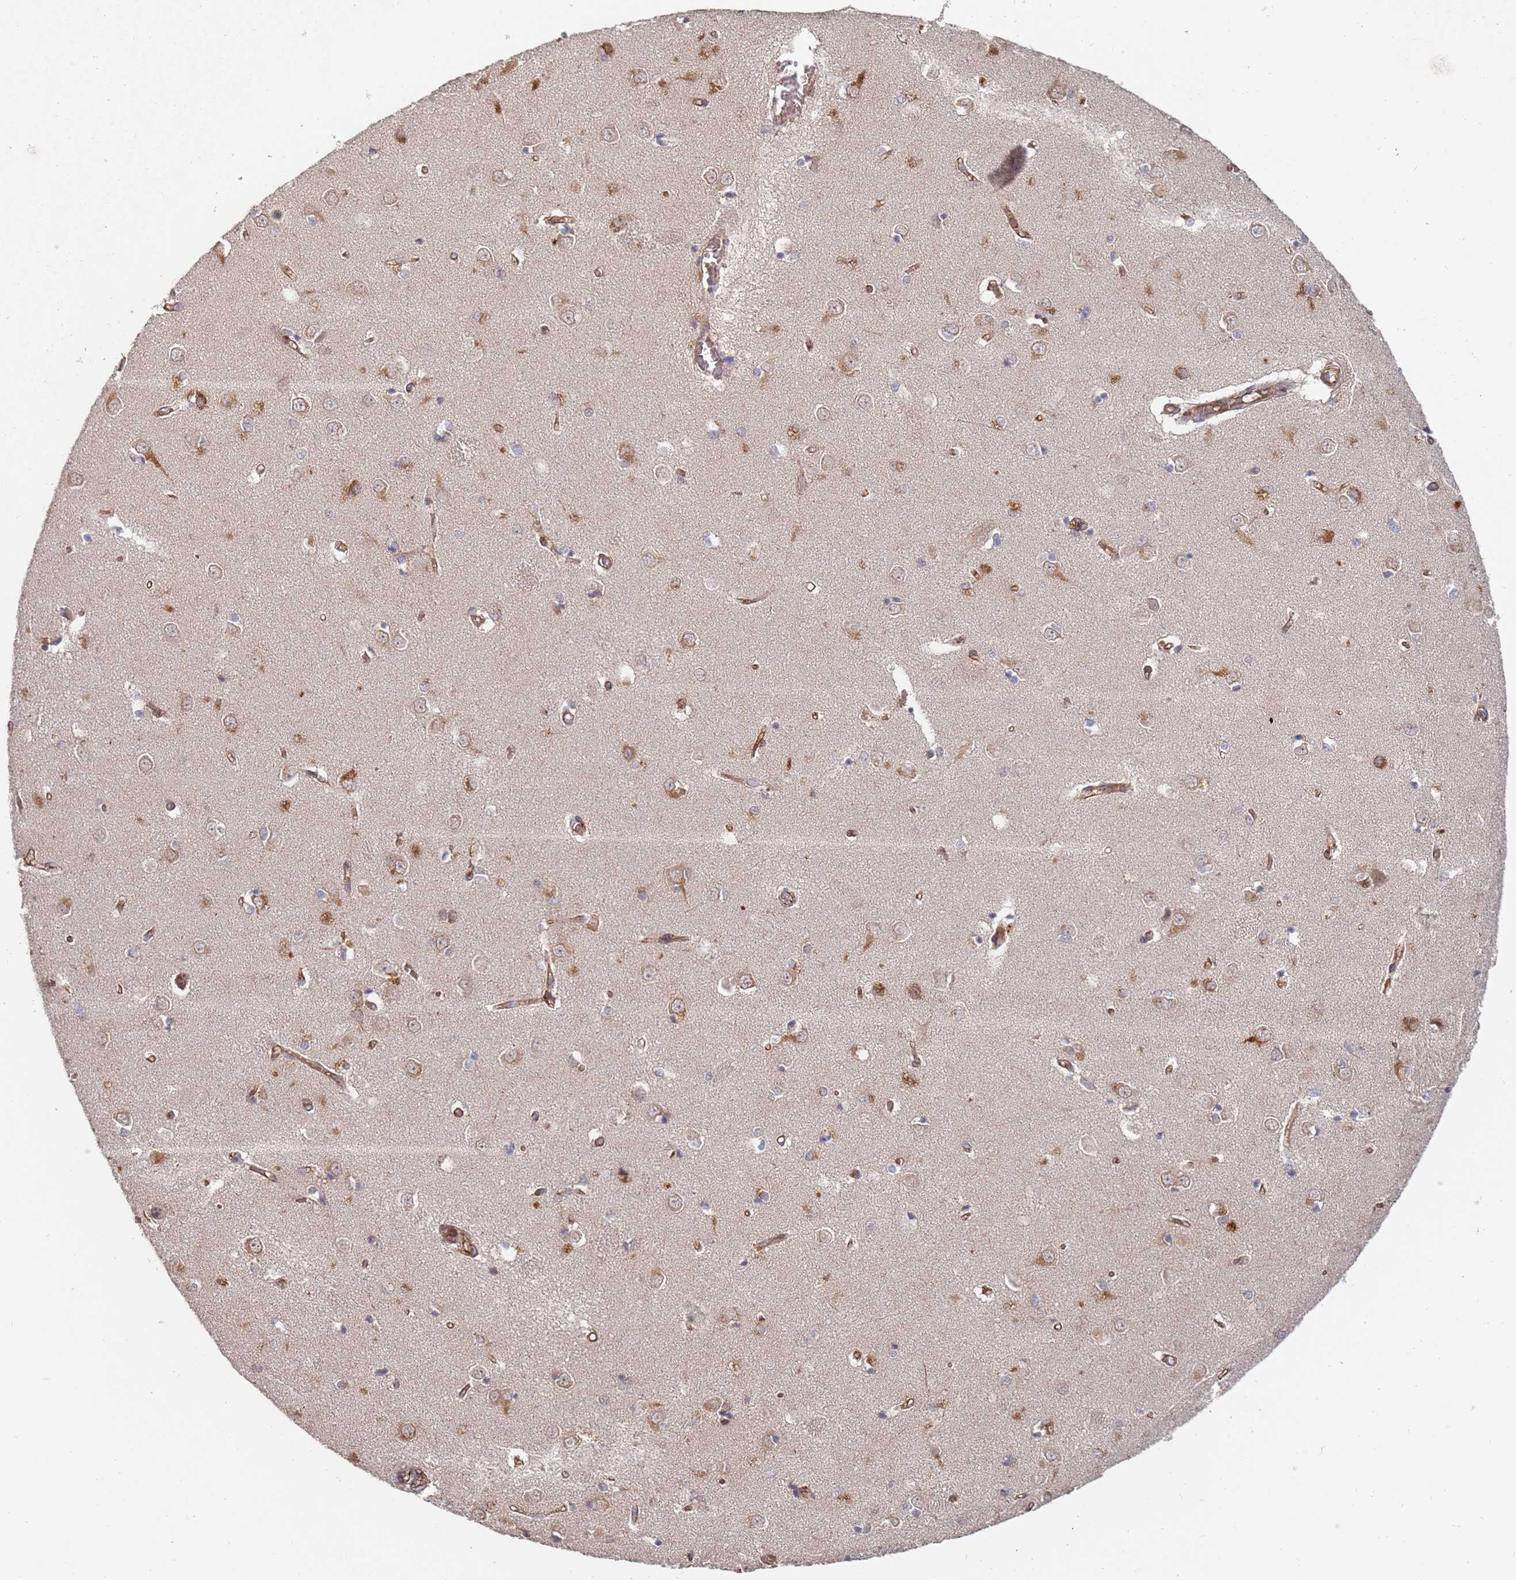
{"staining": {"intensity": "negative", "quantity": "none", "location": "none"}, "tissue": "caudate", "cell_type": "Glial cells", "image_type": "normal", "snomed": [{"axis": "morphology", "description": "Normal tissue, NOS"}, {"axis": "topography", "description": "Lateral ventricle wall"}], "caption": "Immunohistochemistry of unremarkable human caudate demonstrates no staining in glial cells.", "gene": "ABCB6", "patient": {"sex": "male", "age": 37}}